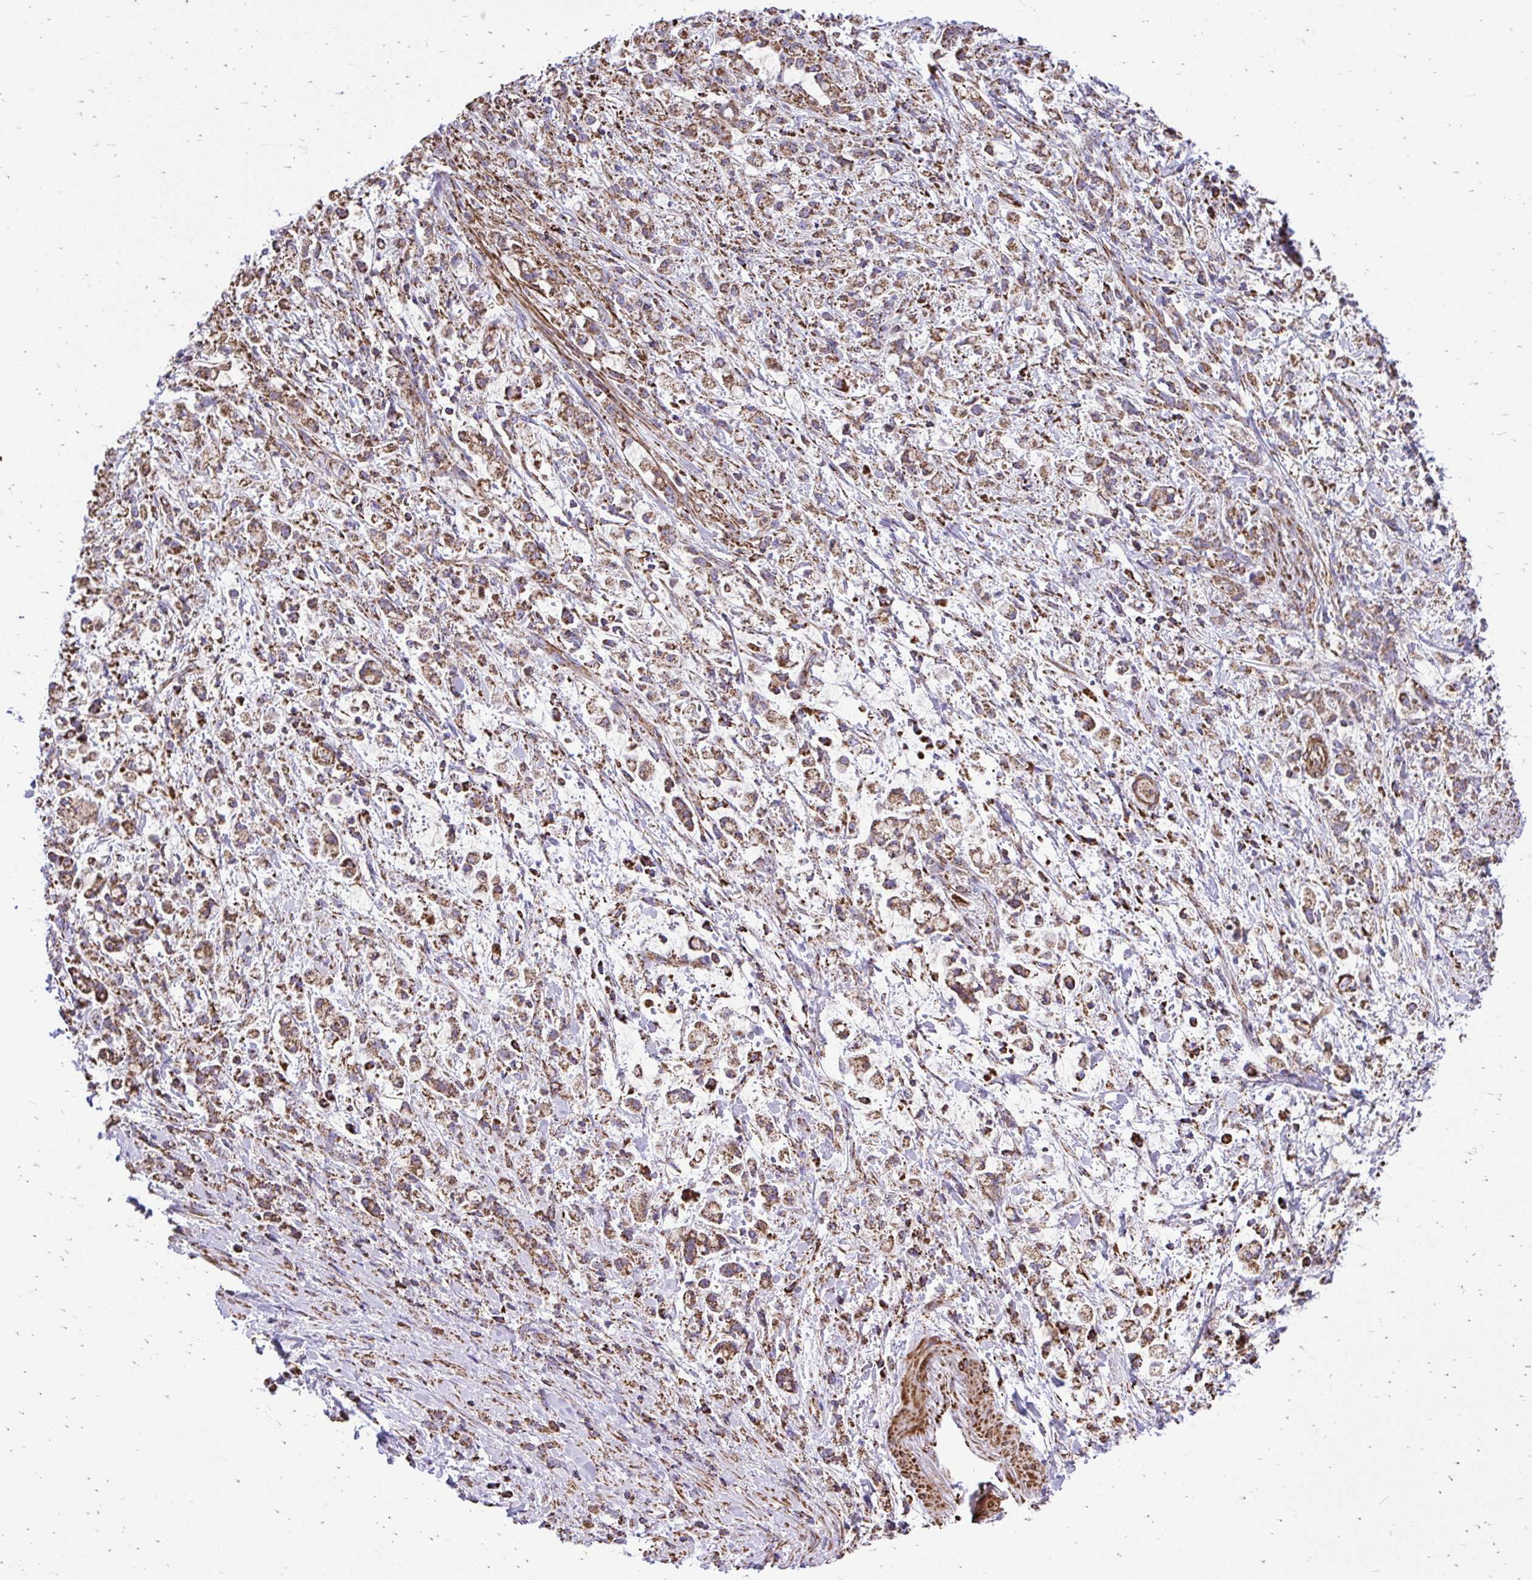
{"staining": {"intensity": "moderate", "quantity": ">75%", "location": "cytoplasmic/membranous"}, "tissue": "stomach cancer", "cell_type": "Tumor cells", "image_type": "cancer", "snomed": [{"axis": "morphology", "description": "Adenocarcinoma, NOS"}, {"axis": "topography", "description": "Stomach"}], "caption": "A histopathology image of human stomach adenocarcinoma stained for a protein shows moderate cytoplasmic/membranous brown staining in tumor cells.", "gene": "UBE2C", "patient": {"sex": "female", "age": 60}}